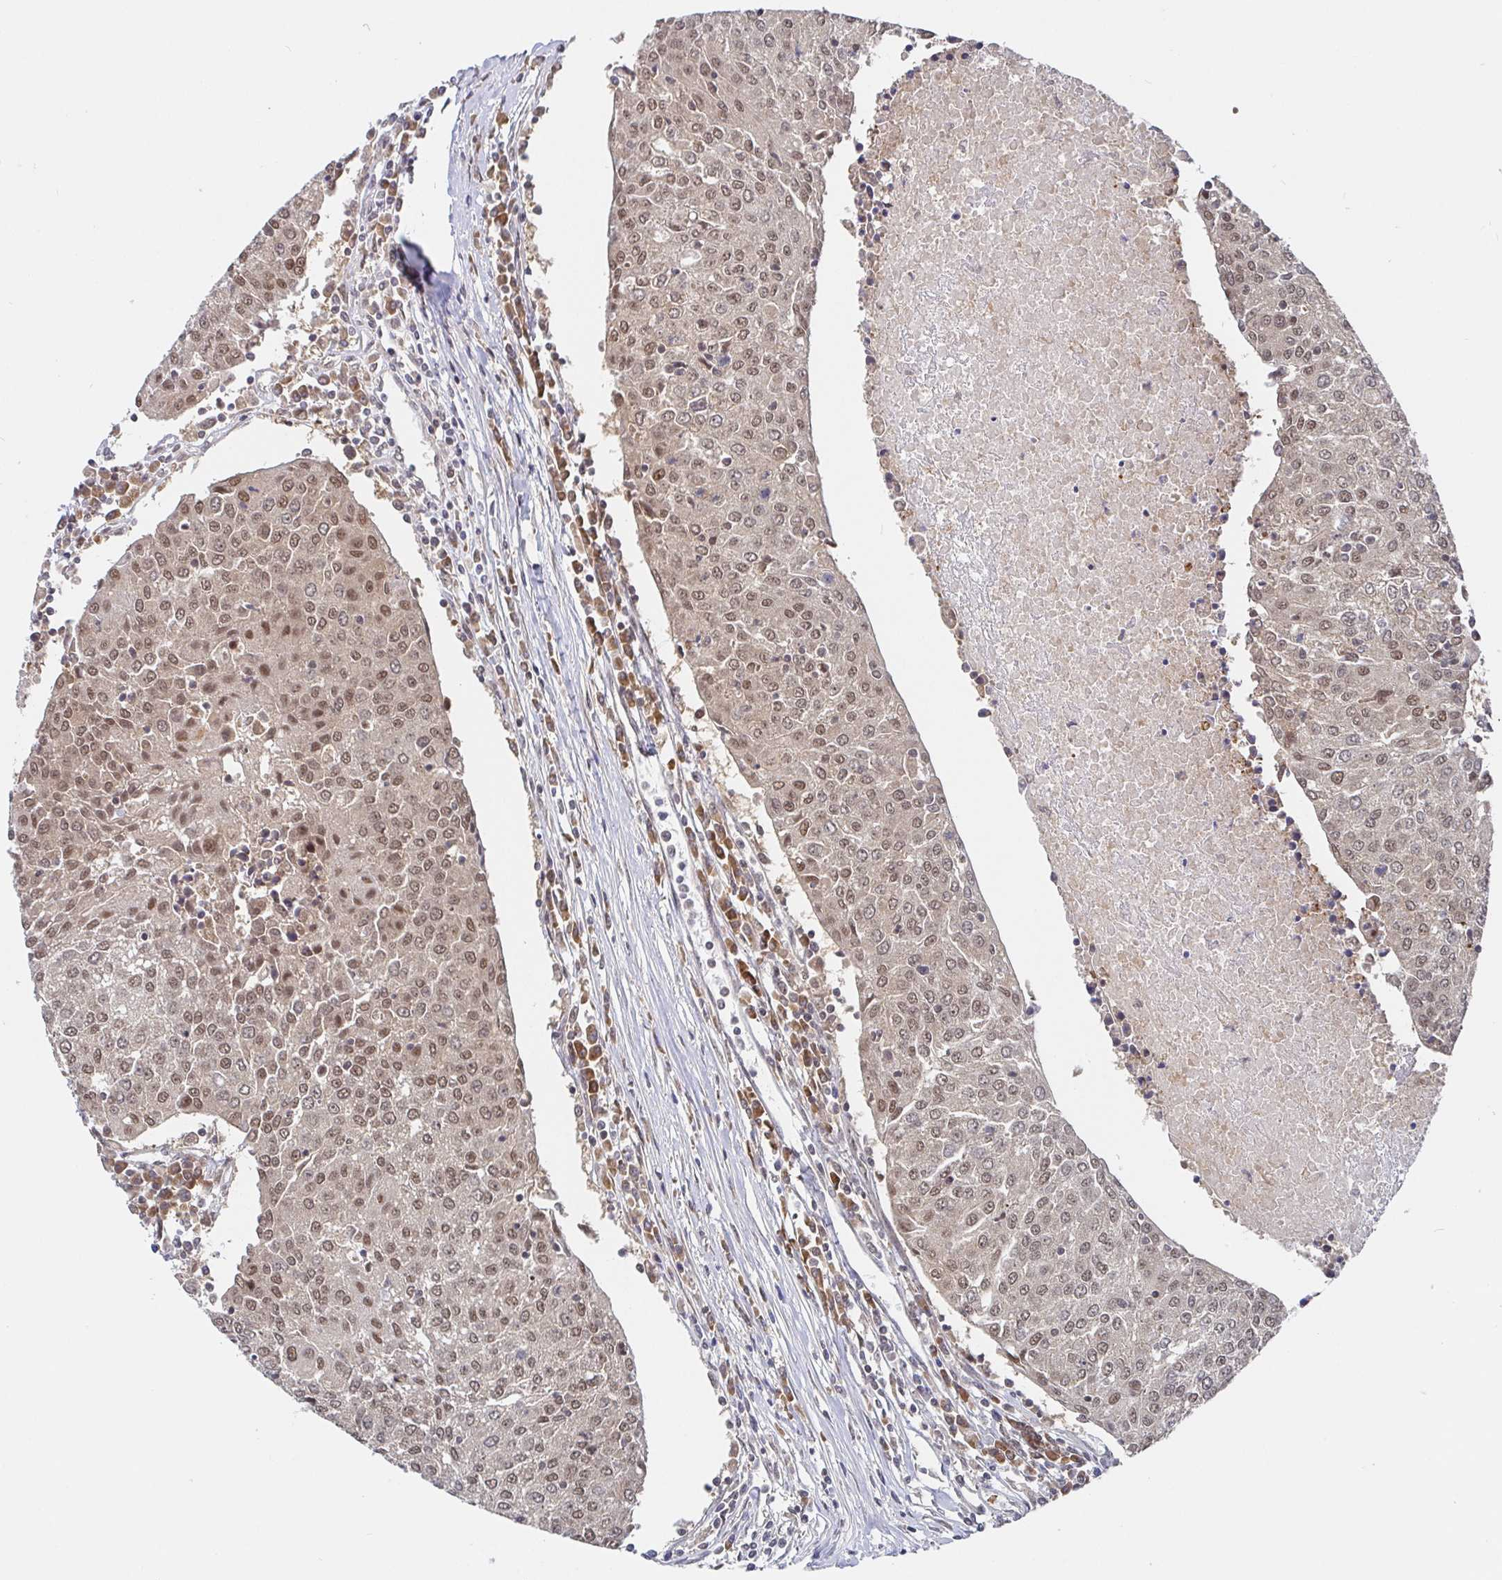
{"staining": {"intensity": "moderate", "quantity": ">75%", "location": "nuclear"}, "tissue": "urothelial cancer", "cell_type": "Tumor cells", "image_type": "cancer", "snomed": [{"axis": "morphology", "description": "Urothelial carcinoma, High grade"}, {"axis": "topography", "description": "Urinary bladder"}], "caption": "High-power microscopy captured an immunohistochemistry (IHC) micrograph of urothelial carcinoma (high-grade), revealing moderate nuclear staining in approximately >75% of tumor cells. Using DAB (brown) and hematoxylin (blue) stains, captured at high magnification using brightfield microscopy.", "gene": "ALG1", "patient": {"sex": "female", "age": 85}}